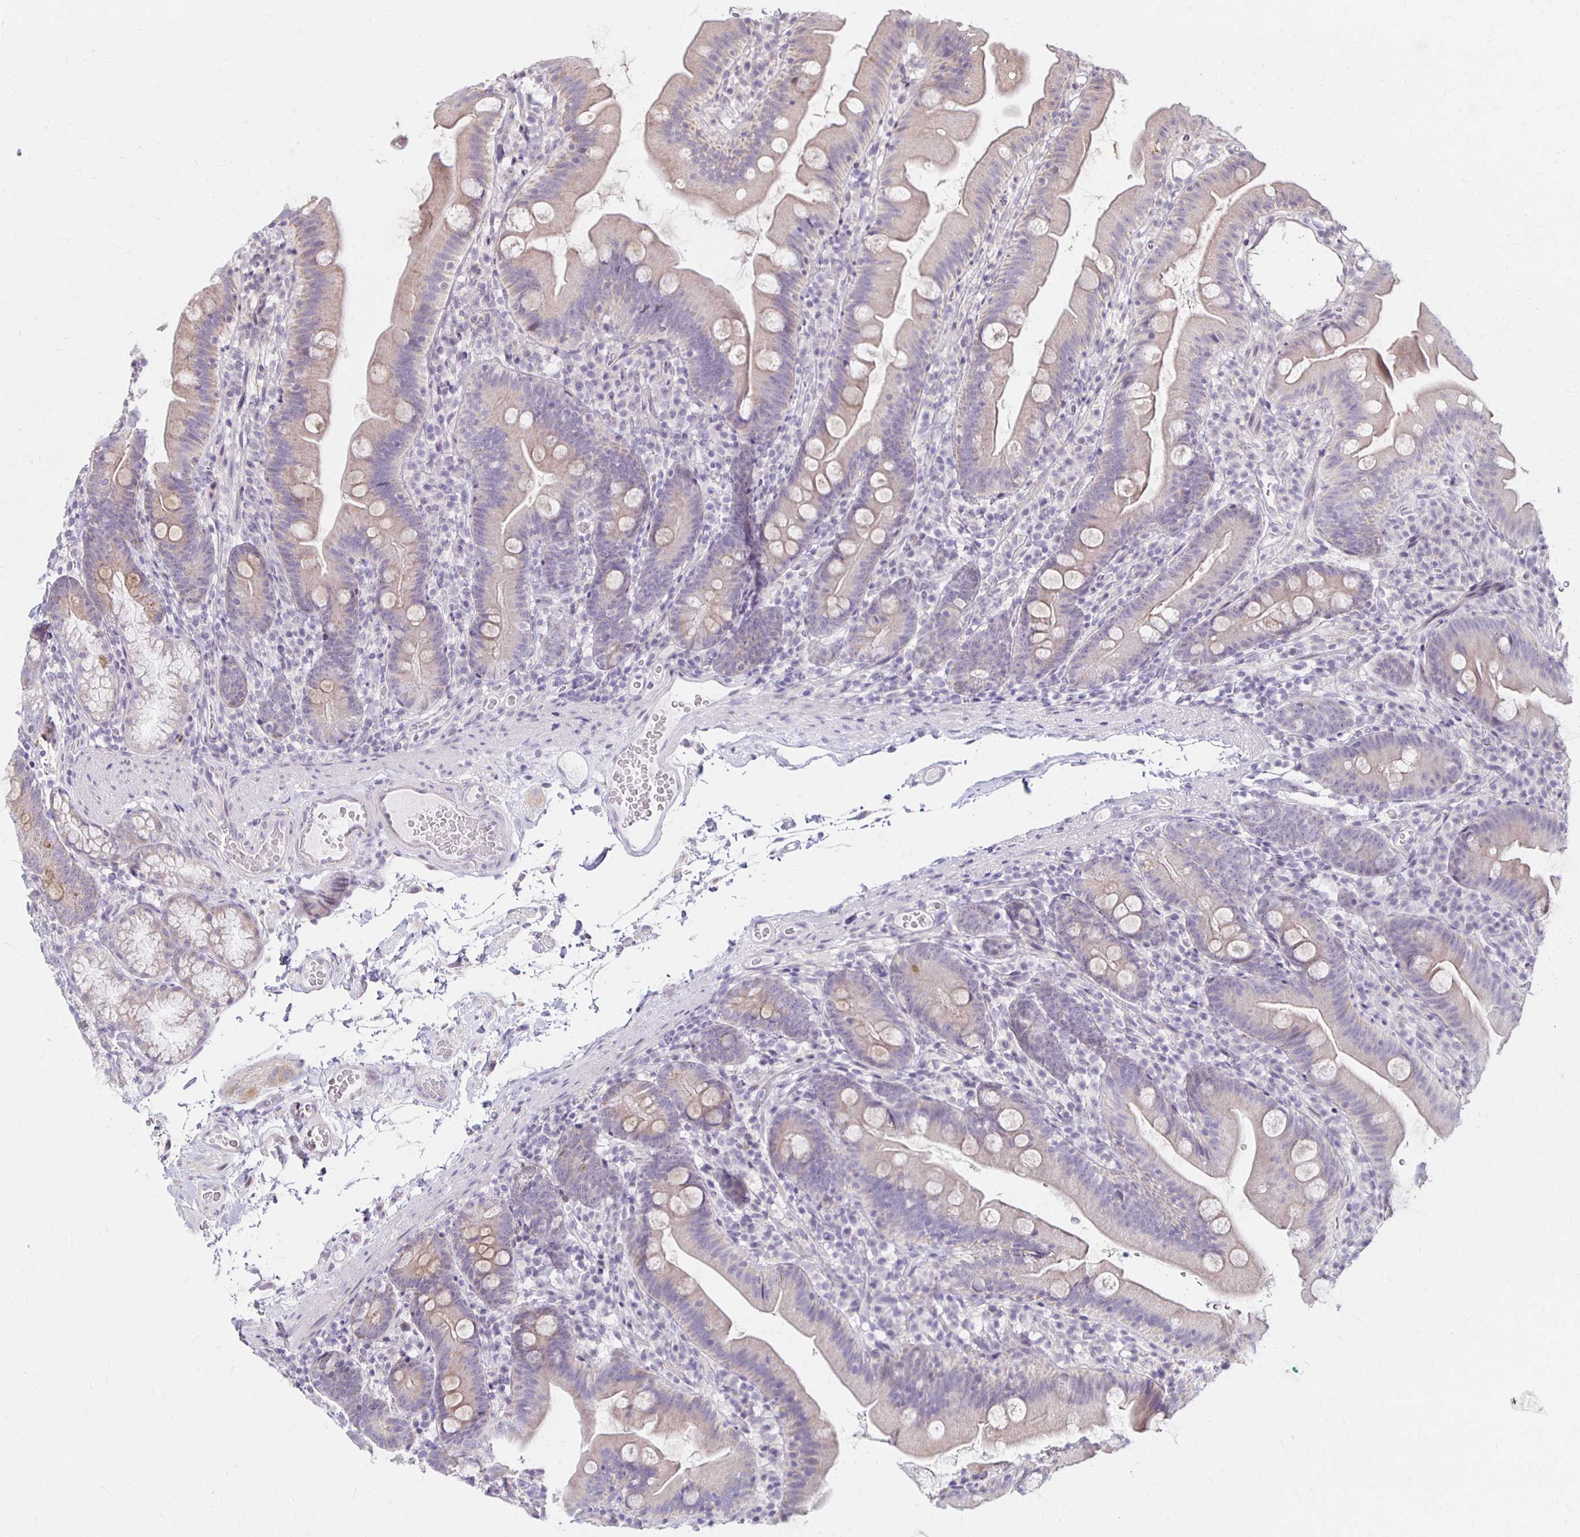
{"staining": {"intensity": "weak", "quantity": "25%-75%", "location": "cytoplasmic/membranous"}, "tissue": "duodenum", "cell_type": "Glandular cells", "image_type": "normal", "snomed": [{"axis": "morphology", "description": "Normal tissue, NOS"}, {"axis": "topography", "description": "Duodenum"}], "caption": "The micrograph demonstrates immunohistochemical staining of normal duodenum. There is weak cytoplasmic/membranous staining is seen in approximately 25%-75% of glandular cells. The protein is stained brown, and the nuclei are stained in blue (DAB (3,3'-diaminobenzidine) IHC with brightfield microscopy, high magnification).", "gene": "DAGLA", "patient": {"sex": "female", "age": 67}}